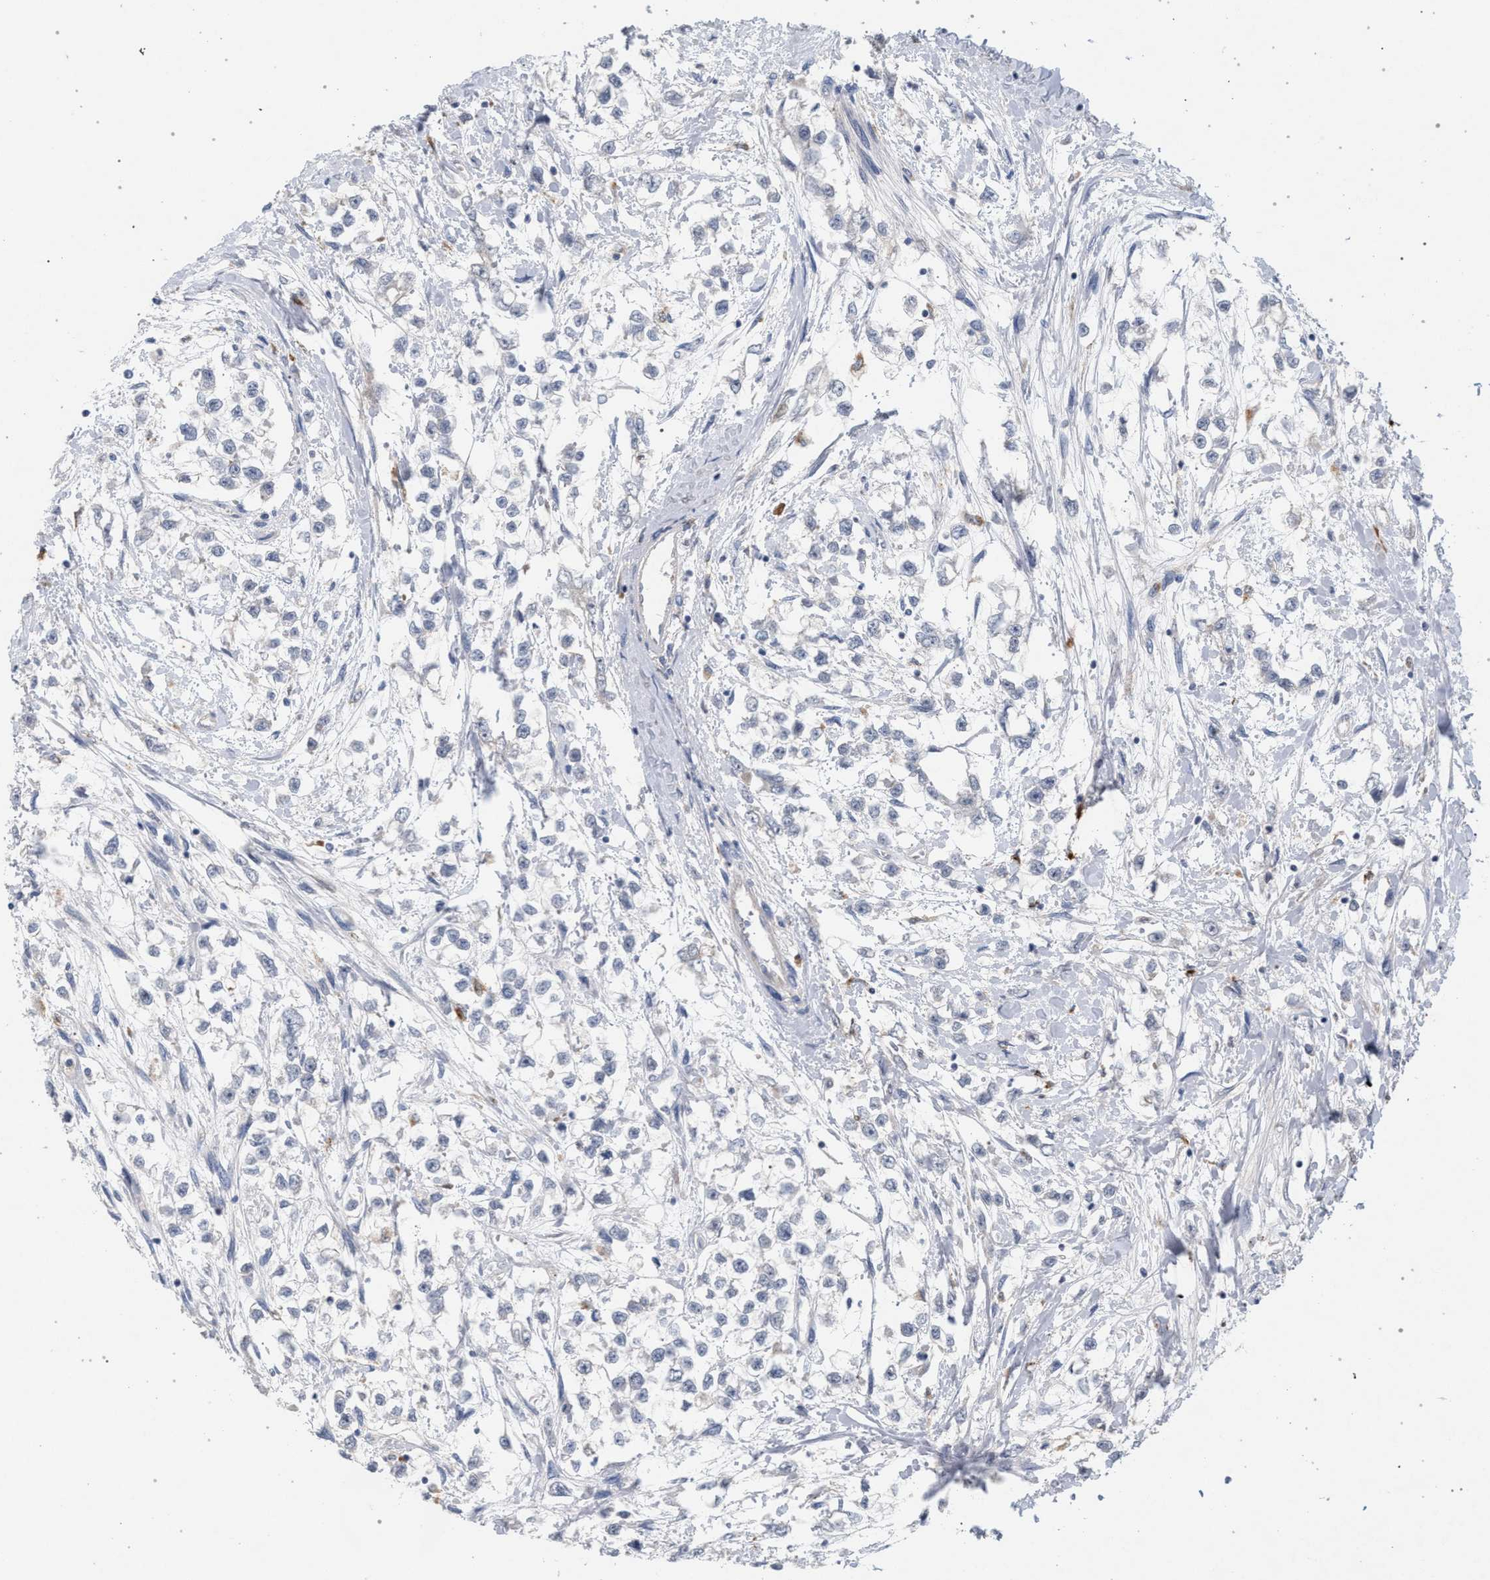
{"staining": {"intensity": "negative", "quantity": "none", "location": "none"}, "tissue": "testis cancer", "cell_type": "Tumor cells", "image_type": "cancer", "snomed": [{"axis": "morphology", "description": "Seminoma, NOS"}, {"axis": "morphology", "description": "Carcinoma, Embryonal, NOS"}, {"axis": "topography", "description": "Testis"}], "caption": "A histopathology image of testis cancer stained for a protein exhibits no brown staining in tumor cells. (IHC, brightfield microscopy, high magnification).", "gene": "MAMDC2", "patient": {"sex": "male", "age": 51}}